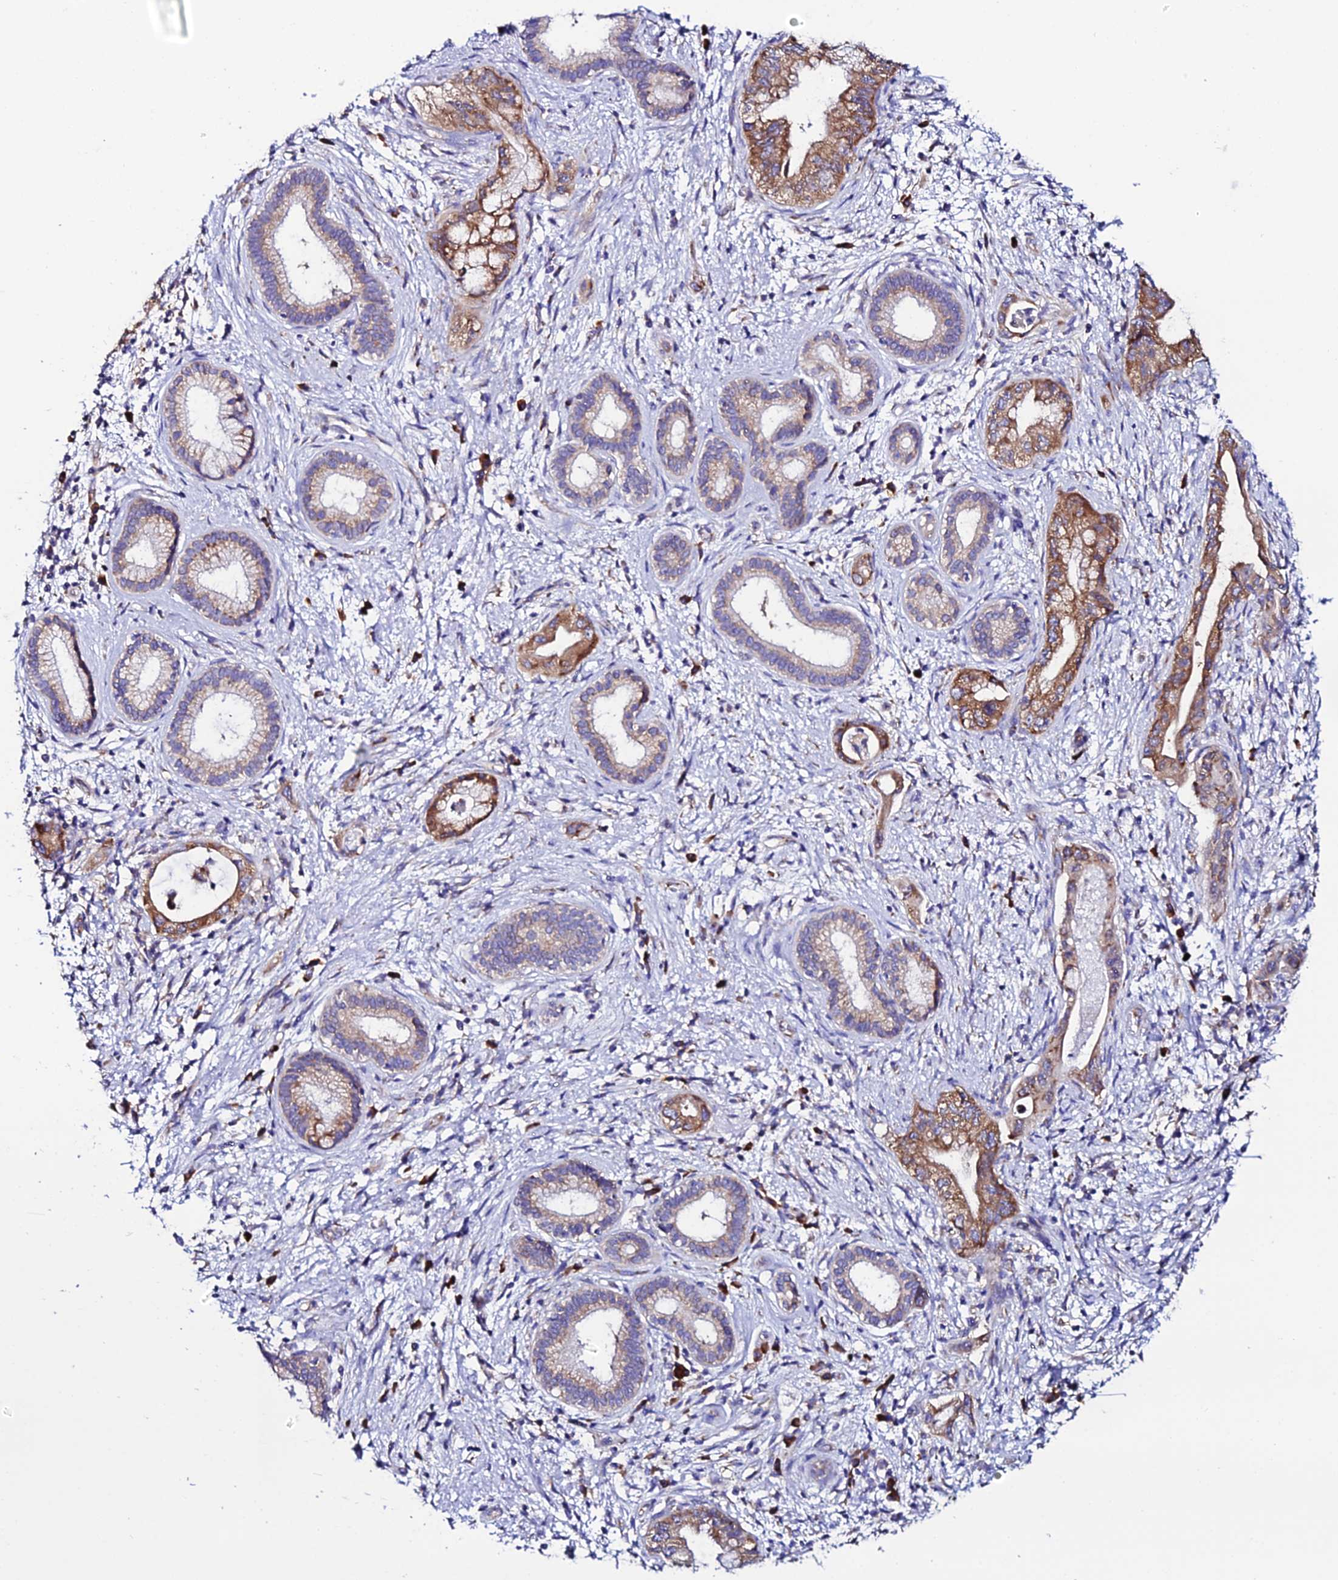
{"staining": {"intensity": "moderate", "quantity": "25%-75%", "location": "cytoplasmic/membranous"}, "tissue": "pancreatic cancer", "cell_type": "Tumor cells", "image_type": "cancer", "snomed": [{"axis": "morphology", "description": "Adenocarcinoma, NOS"}, {"axis": "topography", "description": "Pancreas"}], "caption": "Protein expression analysis of pancreatic cancer (adenocarcinoma) displays moderate cytoplasmic/membranous staining in approximately 25%-75% of tumor cells. The staining was performed using DAB (3,3'-diaminobenzidine), with brown indicating positive protein expression. Nuclei are stained blue with hematoxylin.", "gene": "EEF1G", "patient": {"sex": "female", "age": 73}}